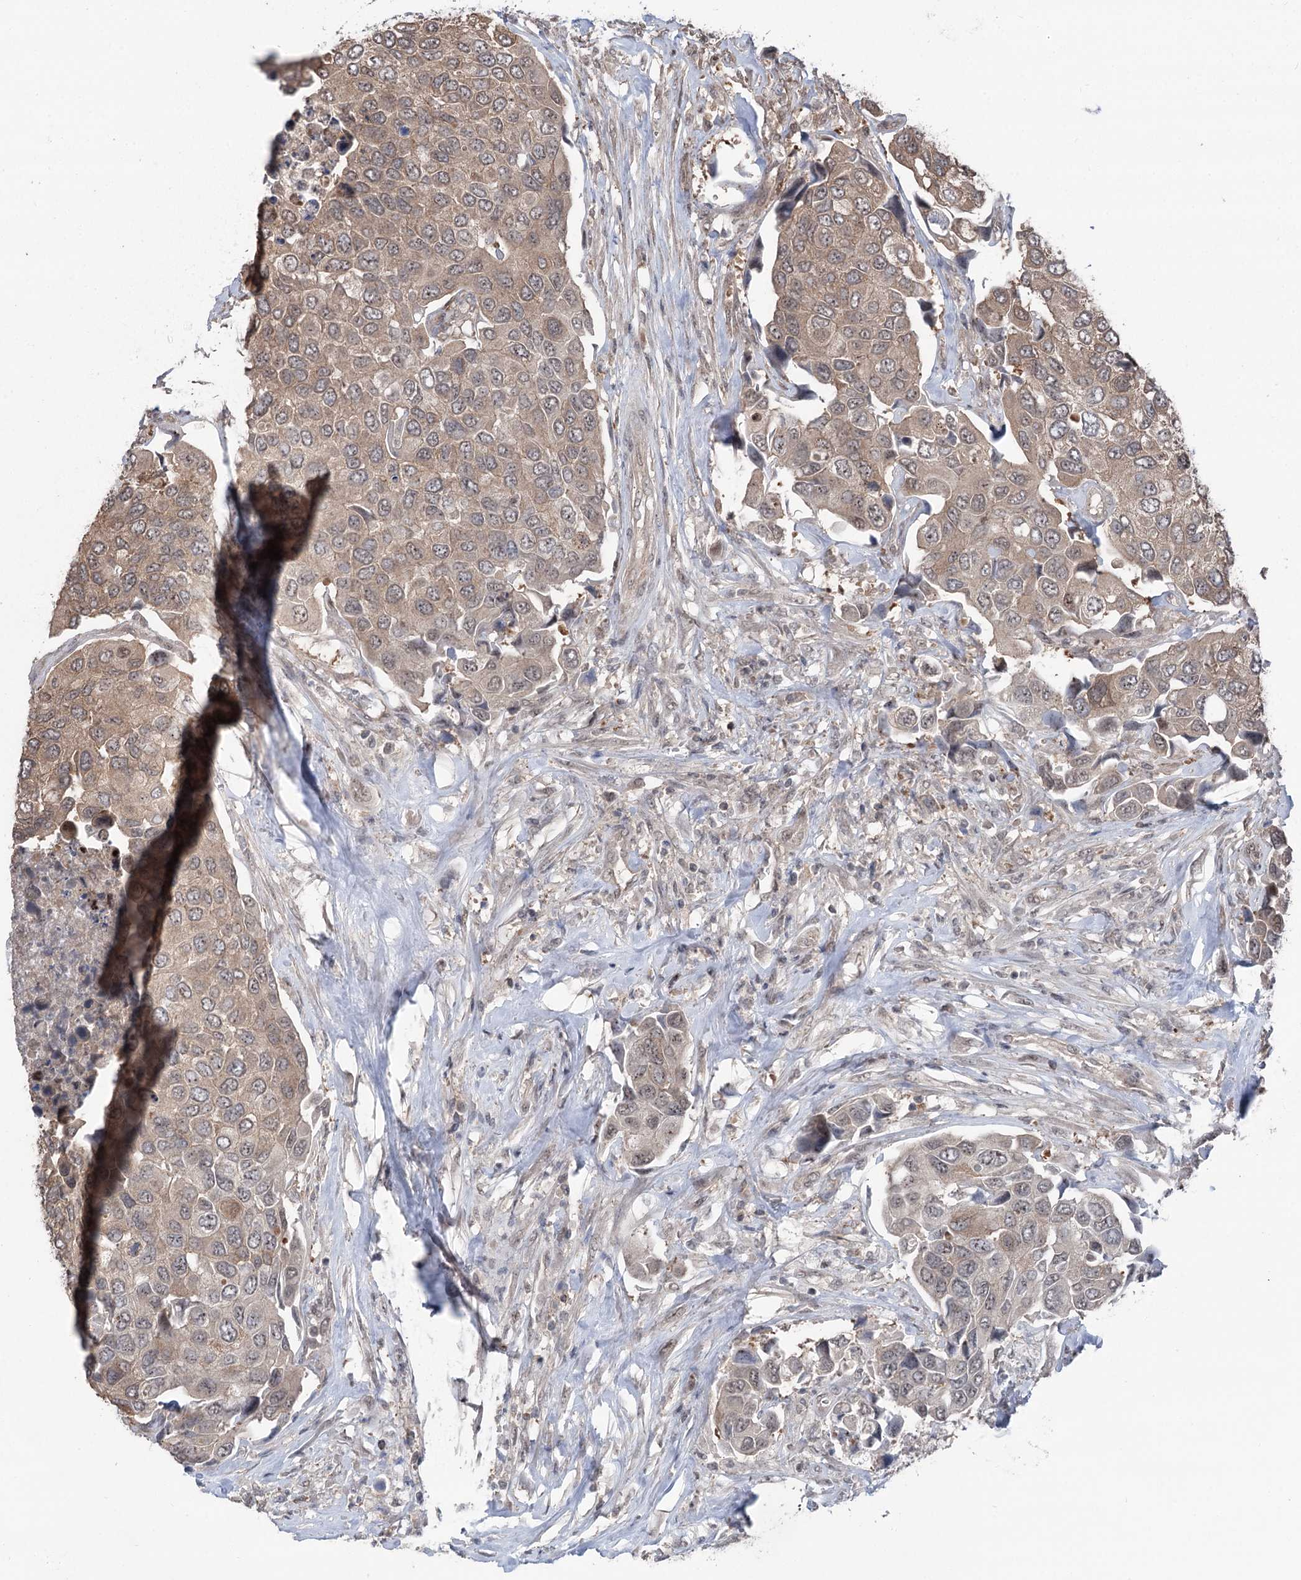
{"staining": {"intensity": "moderate", "quantity": ">75%", "location": "cytoplasmic/membranous"}, "tissue": "urothelial cancer", "cell_type": "Tumor cells", "image_type": "cancer", "snomed": [{"axis": "morphology", "description": "Urothelial carcinoma, High grade"}, {"axis": "topography", "description": "Urinary bladder"}], "caption": "An IHC micrograph of tumor tissue is shown. Protein staining in brown shows moderate cytoplasmic/membranous positivity in urothelial cancer within tumor cells. Using DAB (3,3'-diaminobenzidine) (brown) and hematoxylin (blue) stains, captured at high magnification using brightfield microscopy.", "gene": "CCSER2", "patient": {"sex": "male", "age": 74}}